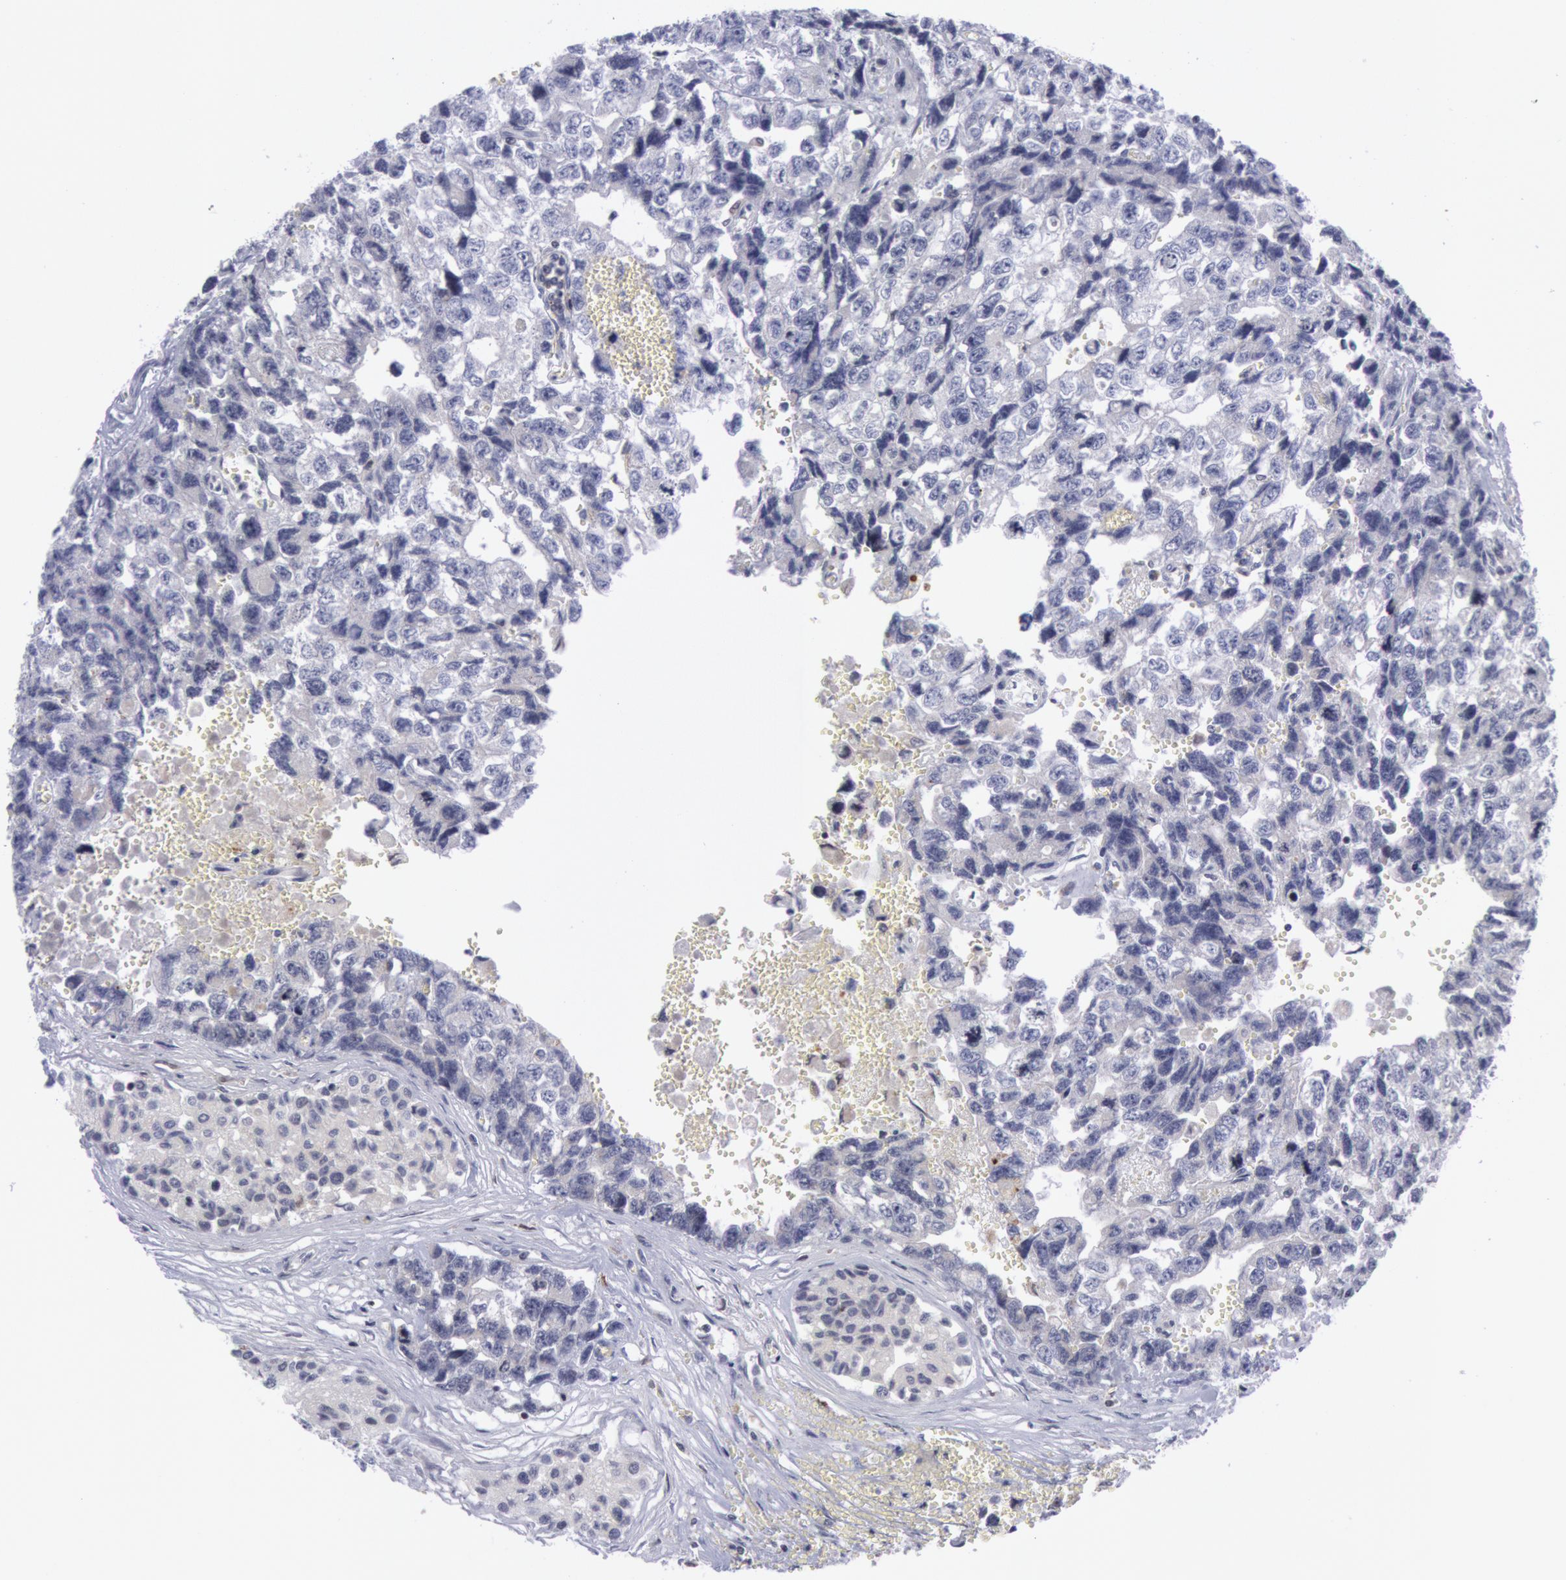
{"staining": {"intensity": "negative", "quantity": "none", "location": "none"}, "tissue": "testis cancer", "cell_type": "Tumor cells", "image_type": "cancer", "snomed": [{"axis": "morphology", "description": "Carcinoma, Embryonal, NOS"}, {"axis": "topography", "description": "Testis"}], "caption": "Tumor cells show no significant expression in testis cancer (embryonal carcinoma).", "gene": "PTGS2", "patient": {"sex": "male", "age": 31}}